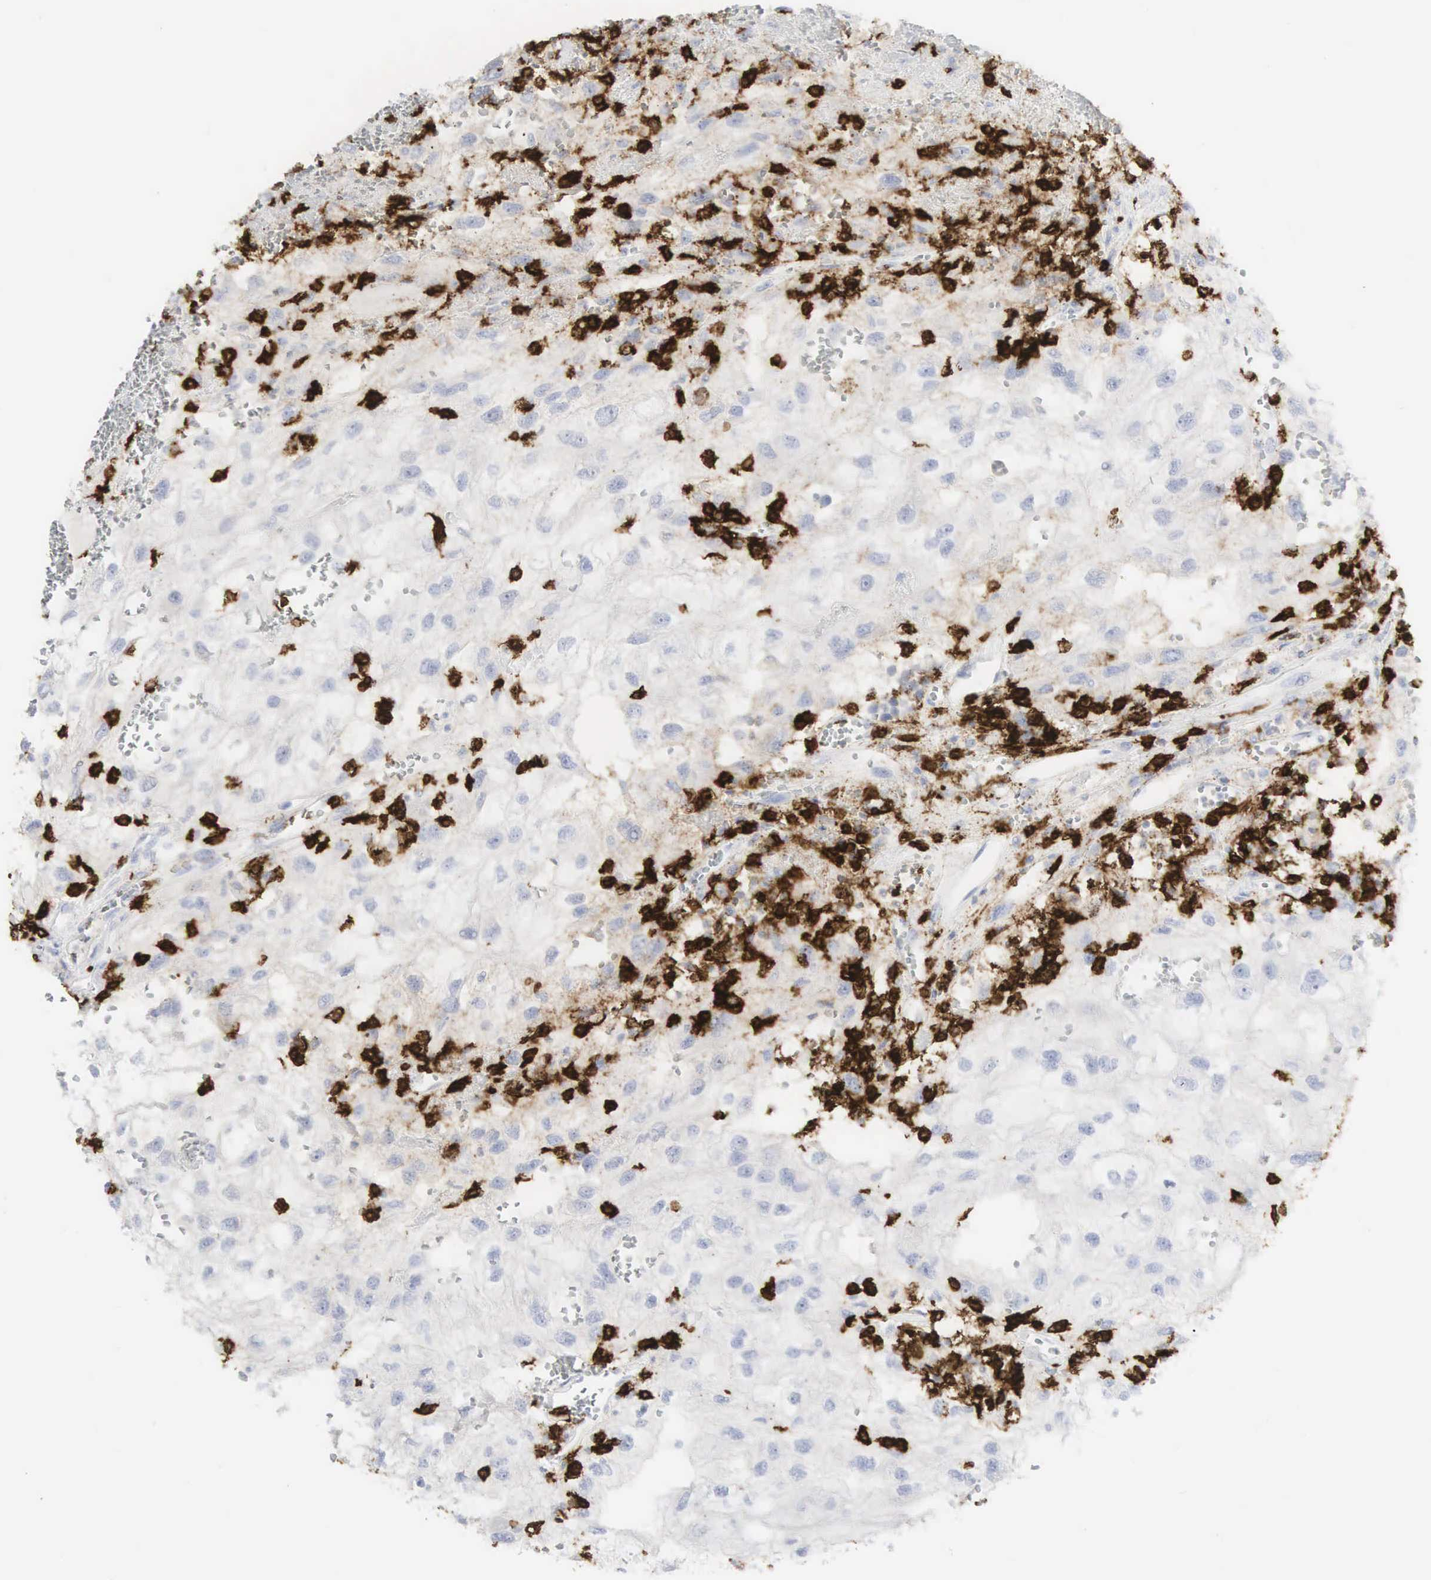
{"staining": {"intensity": "negative", "quantity": "none", "location": "none"}, "tissue": "renal cancer", "cell_type": "Tumor cells", "image_type": "cancer", "snomed": [{"axis": "morphology", "description": "Normal tissue, NOS"}, {"axis": "morphology", "description": "Adenocarcinoma, NOS"}, {"axis": "topography", "description": "Kidney"}], "caption": "The image reveals no staining of tumor cells in renal adenocarcinoma.", "gene": "CD8A", "patient": {"sex": "male", "age": 71}}